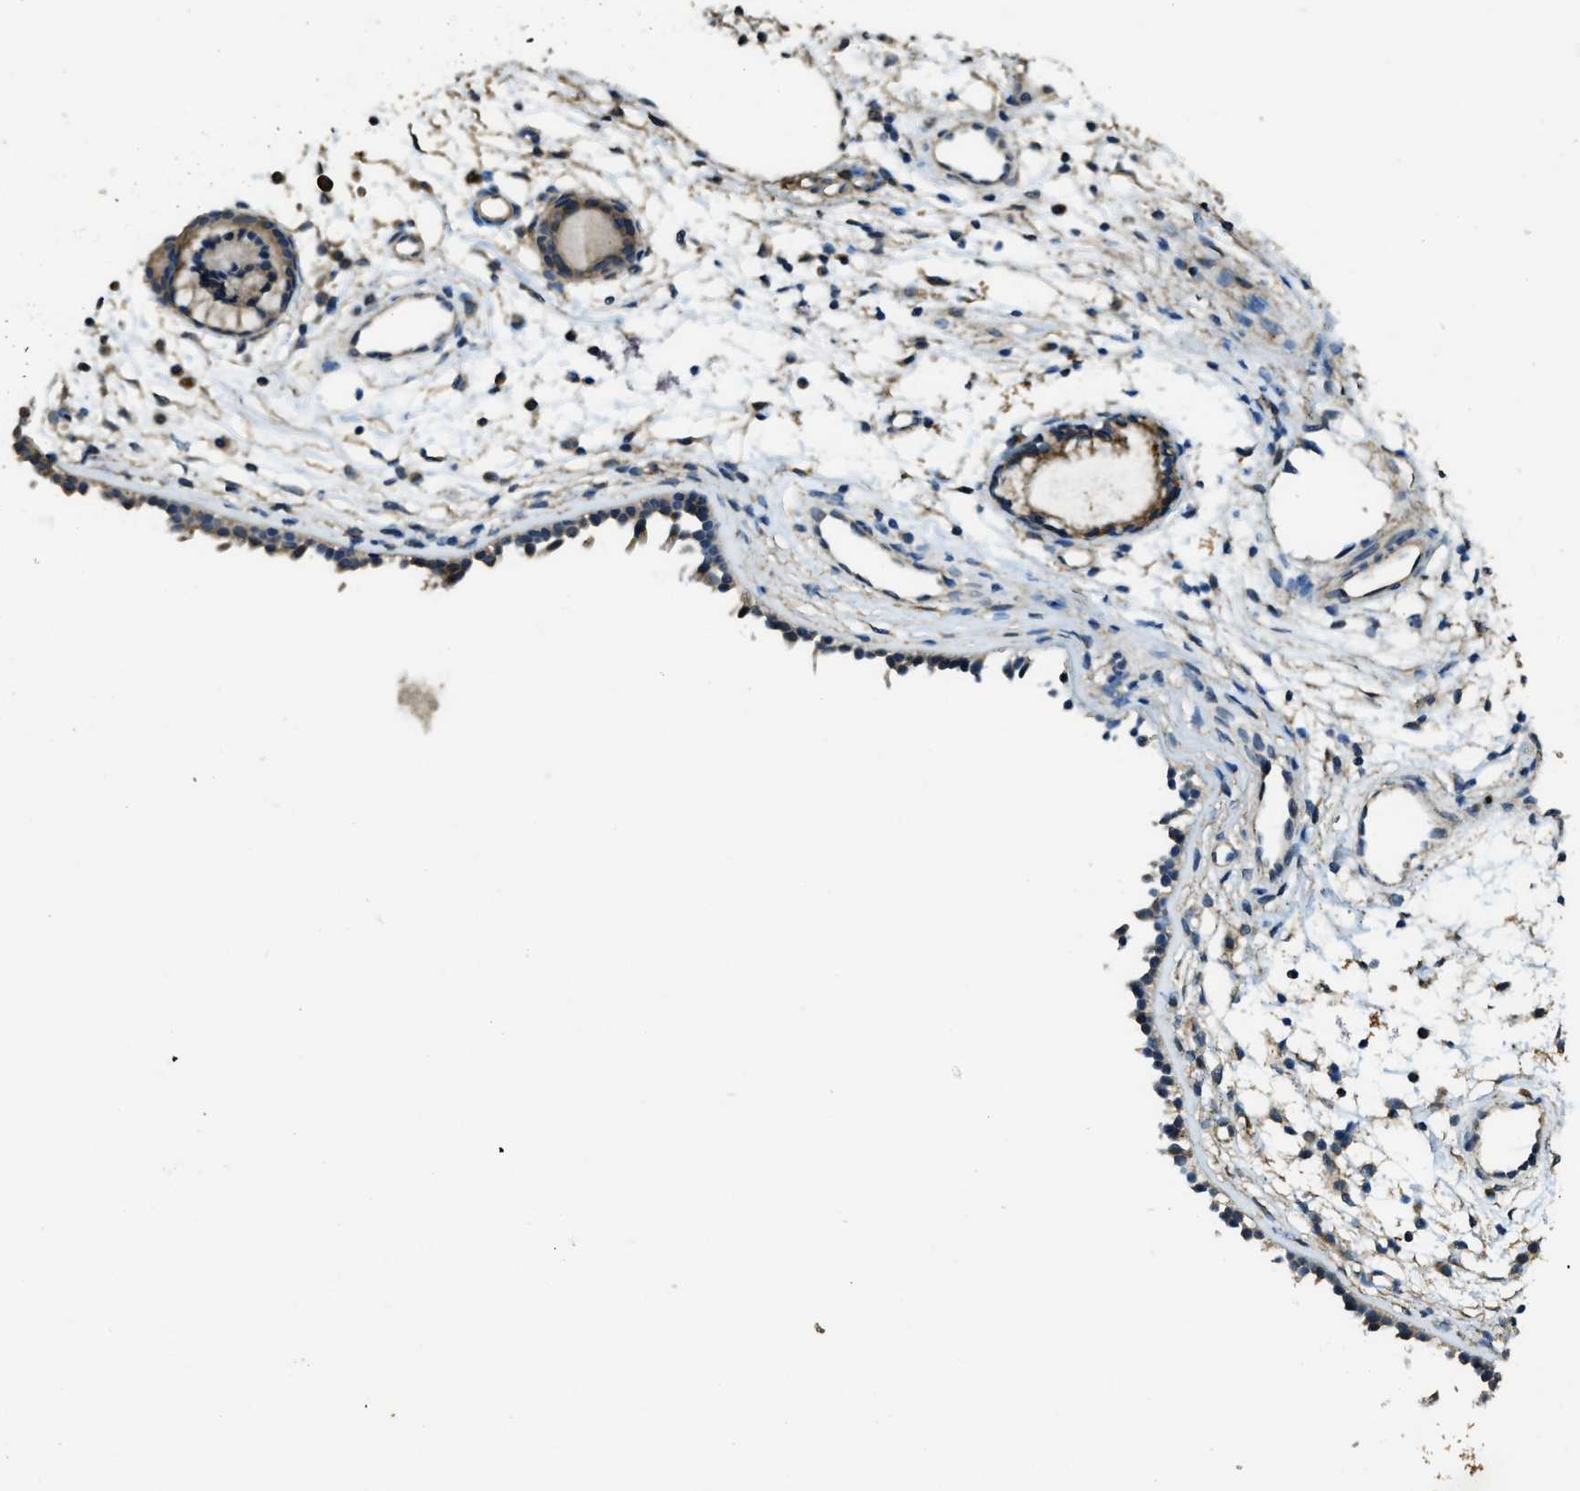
{"staining": {"intensity": "moderate", "quantity": ">75%", "location": "cytoplasmic/membranous"}, "tissue": "nasopharynx", "cell_type": "Respiratory epithelial cells", "image_type": "normal", "snomed": [{"axis": "morphology", "description": "Normal tissue, NOS"}, {"axis": "topography", "description": "Nasopharynx"}], "caption": "Protein staining of normal nasopharynx exhibits moderate cytoplasmic/membranous positivity in approximately >75% of respiratory epithelial cells.", "gene": "CD276", "patient": {"sex": "male", "age": 21}}